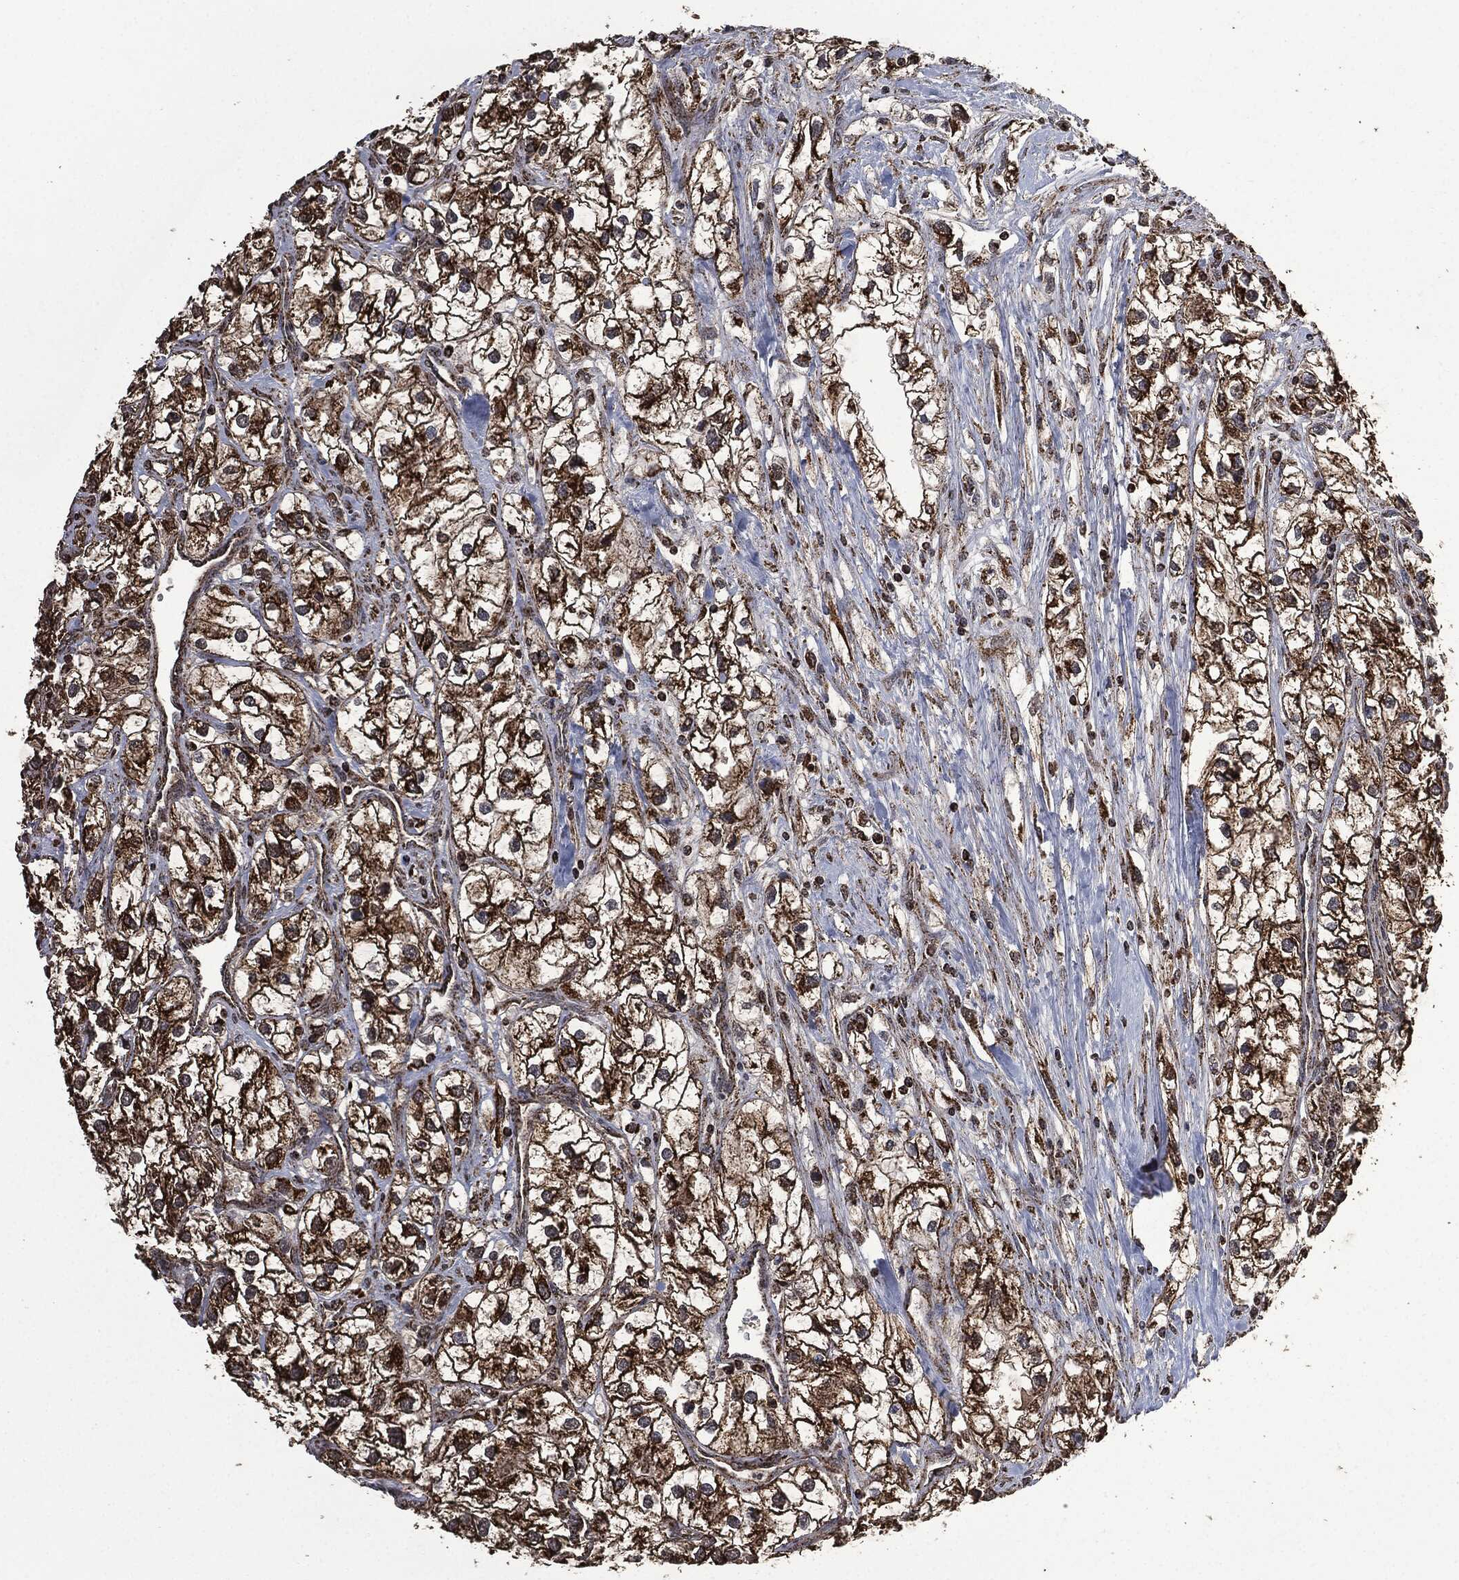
{"staining": {"intensity": "strong", "quantity": ">75%", "location": "cytoplasmic/membranous"}, "tissue": "renal cancer", "cell_type": "Tumor cells", "image_type": "cancer", "snomed": [{"axis": "morphology", "description": "Adenocarcinoma, NOS"}, {"axis": "topography", "description": "Kidney"}], "caption": "High-power microscopy captured an IHC photomicrograph of adenocarcinoma (renal), revealing strong cytoplasmic/membranous positivity in about >75% of tumor cells. The protein is stained brown, and the nuclei are stained in blue (DAB (3,3'-diaminobenzidine) IHC with brightfield microscopy, high magnification).", "gene": "LIG3", "patient": {"sex": "male", "age": 59}}